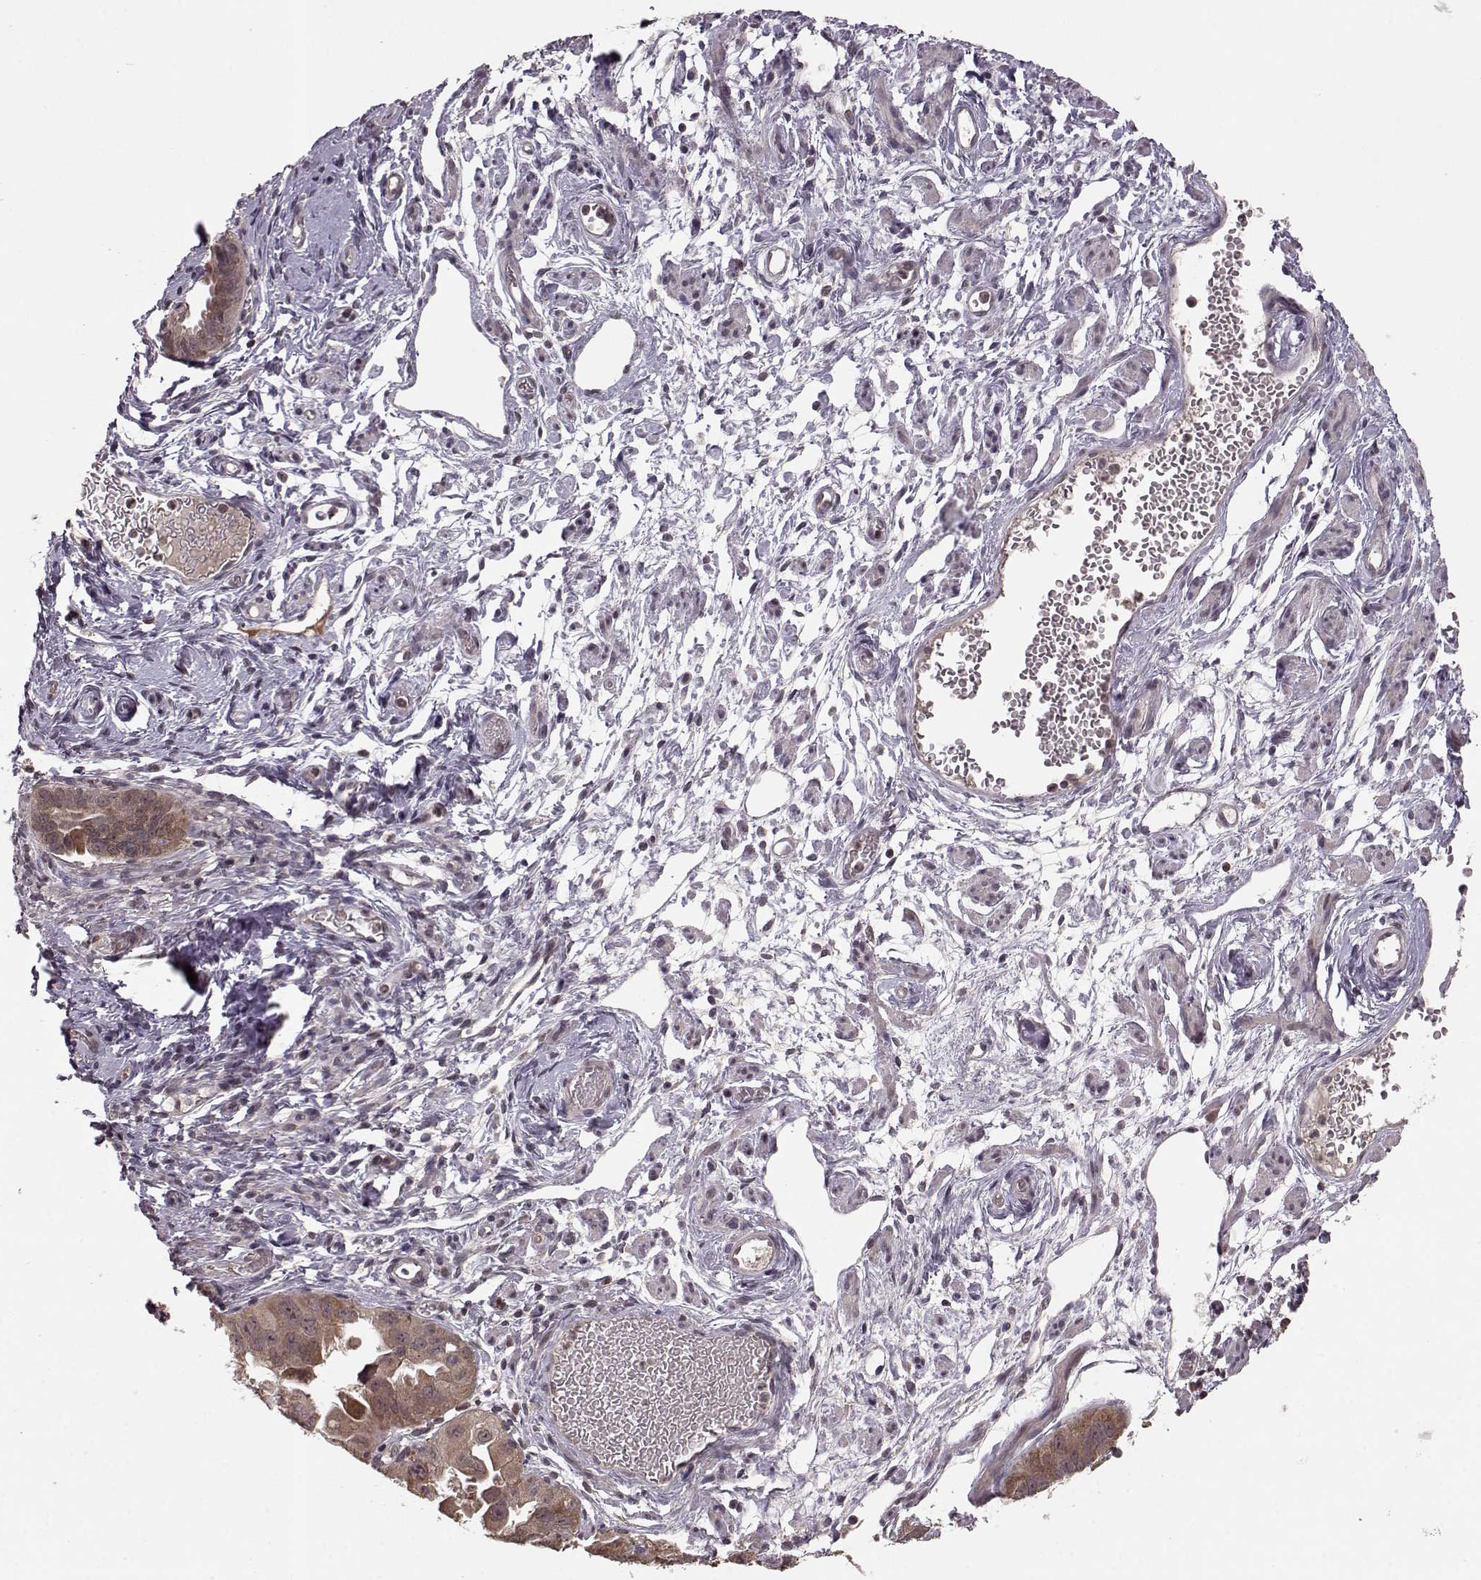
{"staining": {"intensity": "moderate", "quantity": ">75%", "location": "cytoplasmic/membranous"}, "tissue": "ovarian cancer", "cell_type": "Tumor cells", "image_type": "cancer", "snomed": [{"axis": "morphology", "description": "Carcinoma, endometroid"}, {"axis": "topography", "description": "Ovary"}], "caption": "DAB (3,3'-diaminobenzidine) immunohistochemical staining of human ovarian cancer (endometroid carcinoma) shows moderate cytoplasmic/membranous protein positivity in approximately >75% of tumor cells.", "gene": "ELOVL5", "patient": {"sex": "female", "age": 85}}